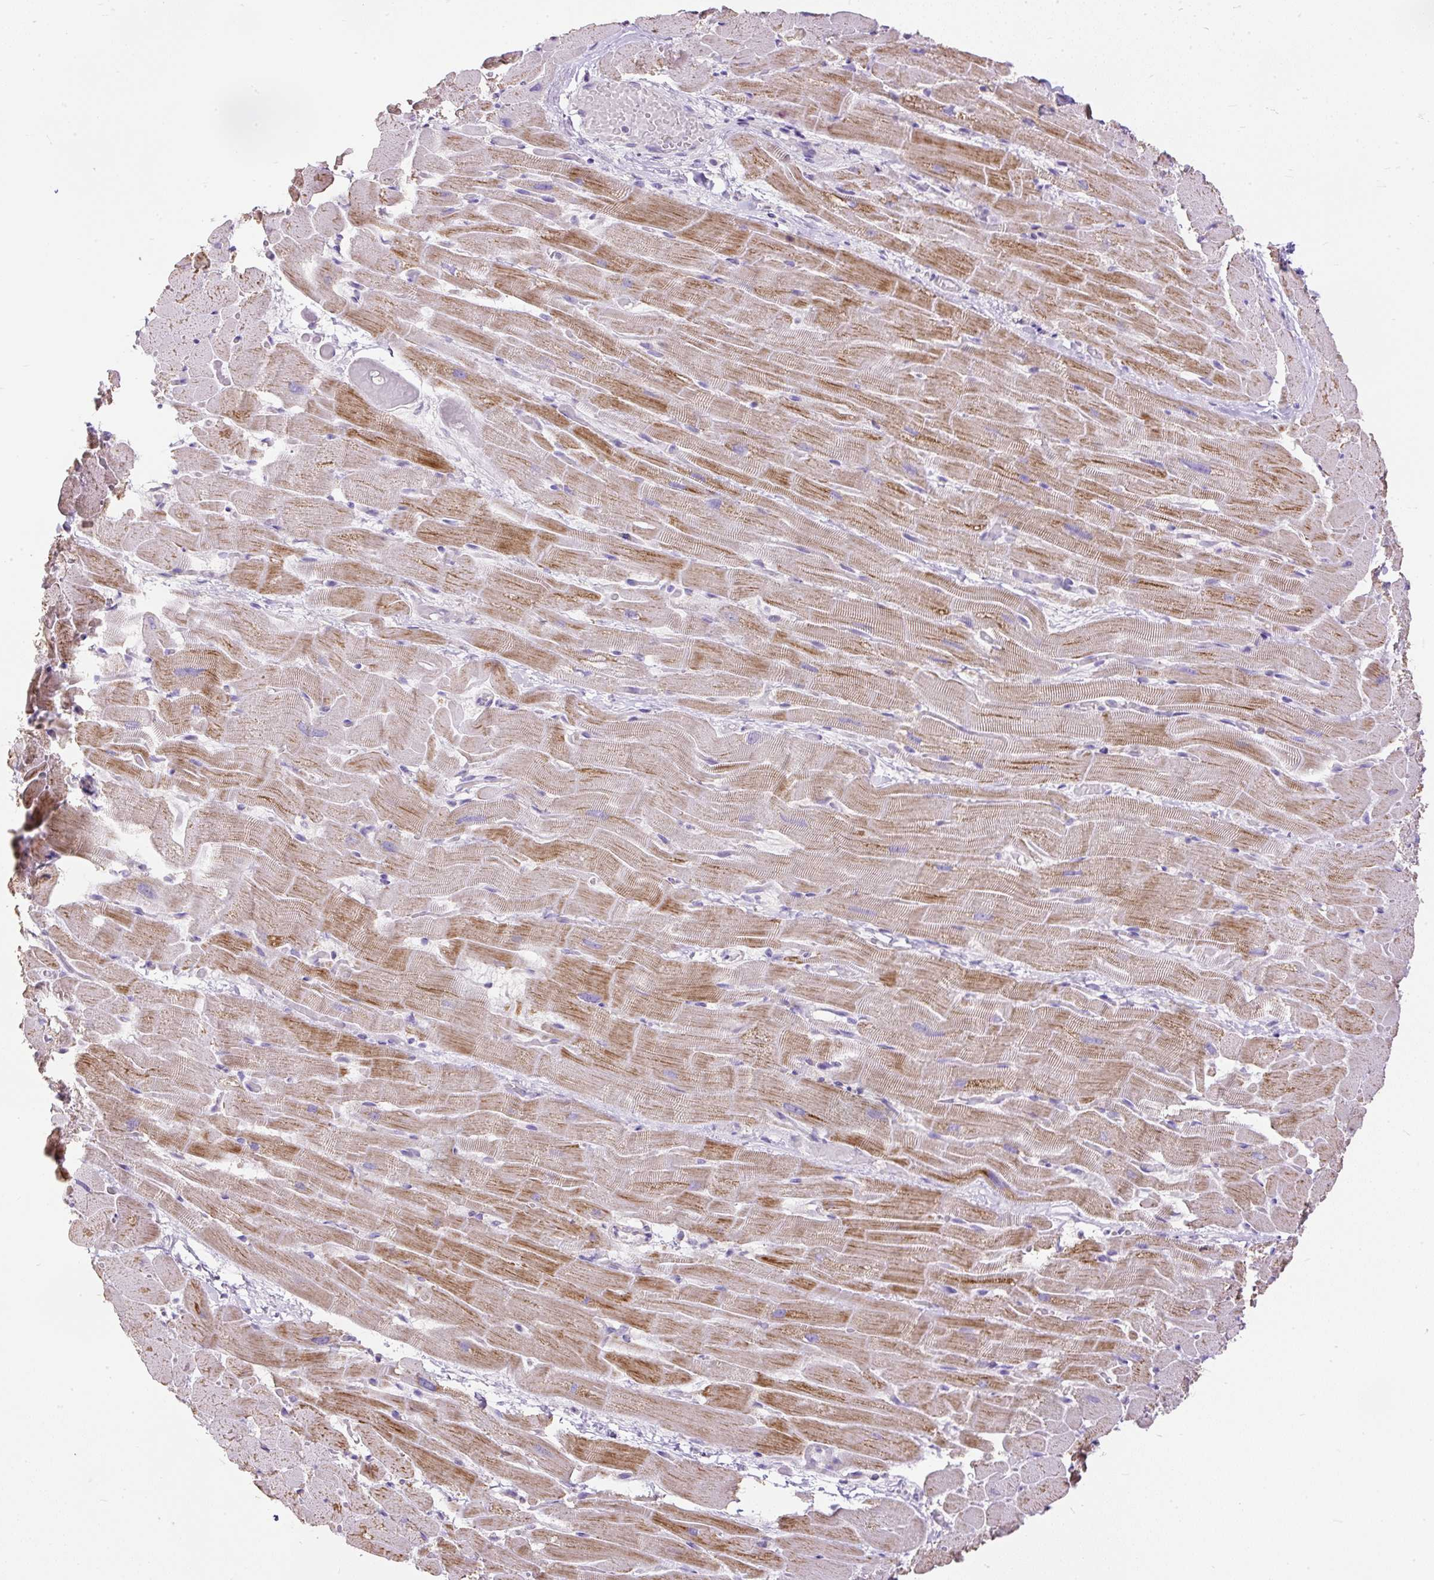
{"staining": {"intensity": "moderate", "quantity": "25%-75%", "location": "cytoplasmic/membranous"}, "tissue": "heart muscle", "cell_type": "Cardiomyocytes", "image_type": "normal", "snomed": [{"axis": "morphology", "description": "Normal tissue, NOS"}, {"axis": "topography", "description": "Heart"}], "caption": "DAB (3,3'-diaminobenzidine) immunohistochemical staining of unremarkable heart muscle reveals moderate cytoplasmic/membranous protein positivity in about 25%-75% of cardiomyocytes.", "gene": "GBX1", "patient": {"sex": "male", "age": 37}}